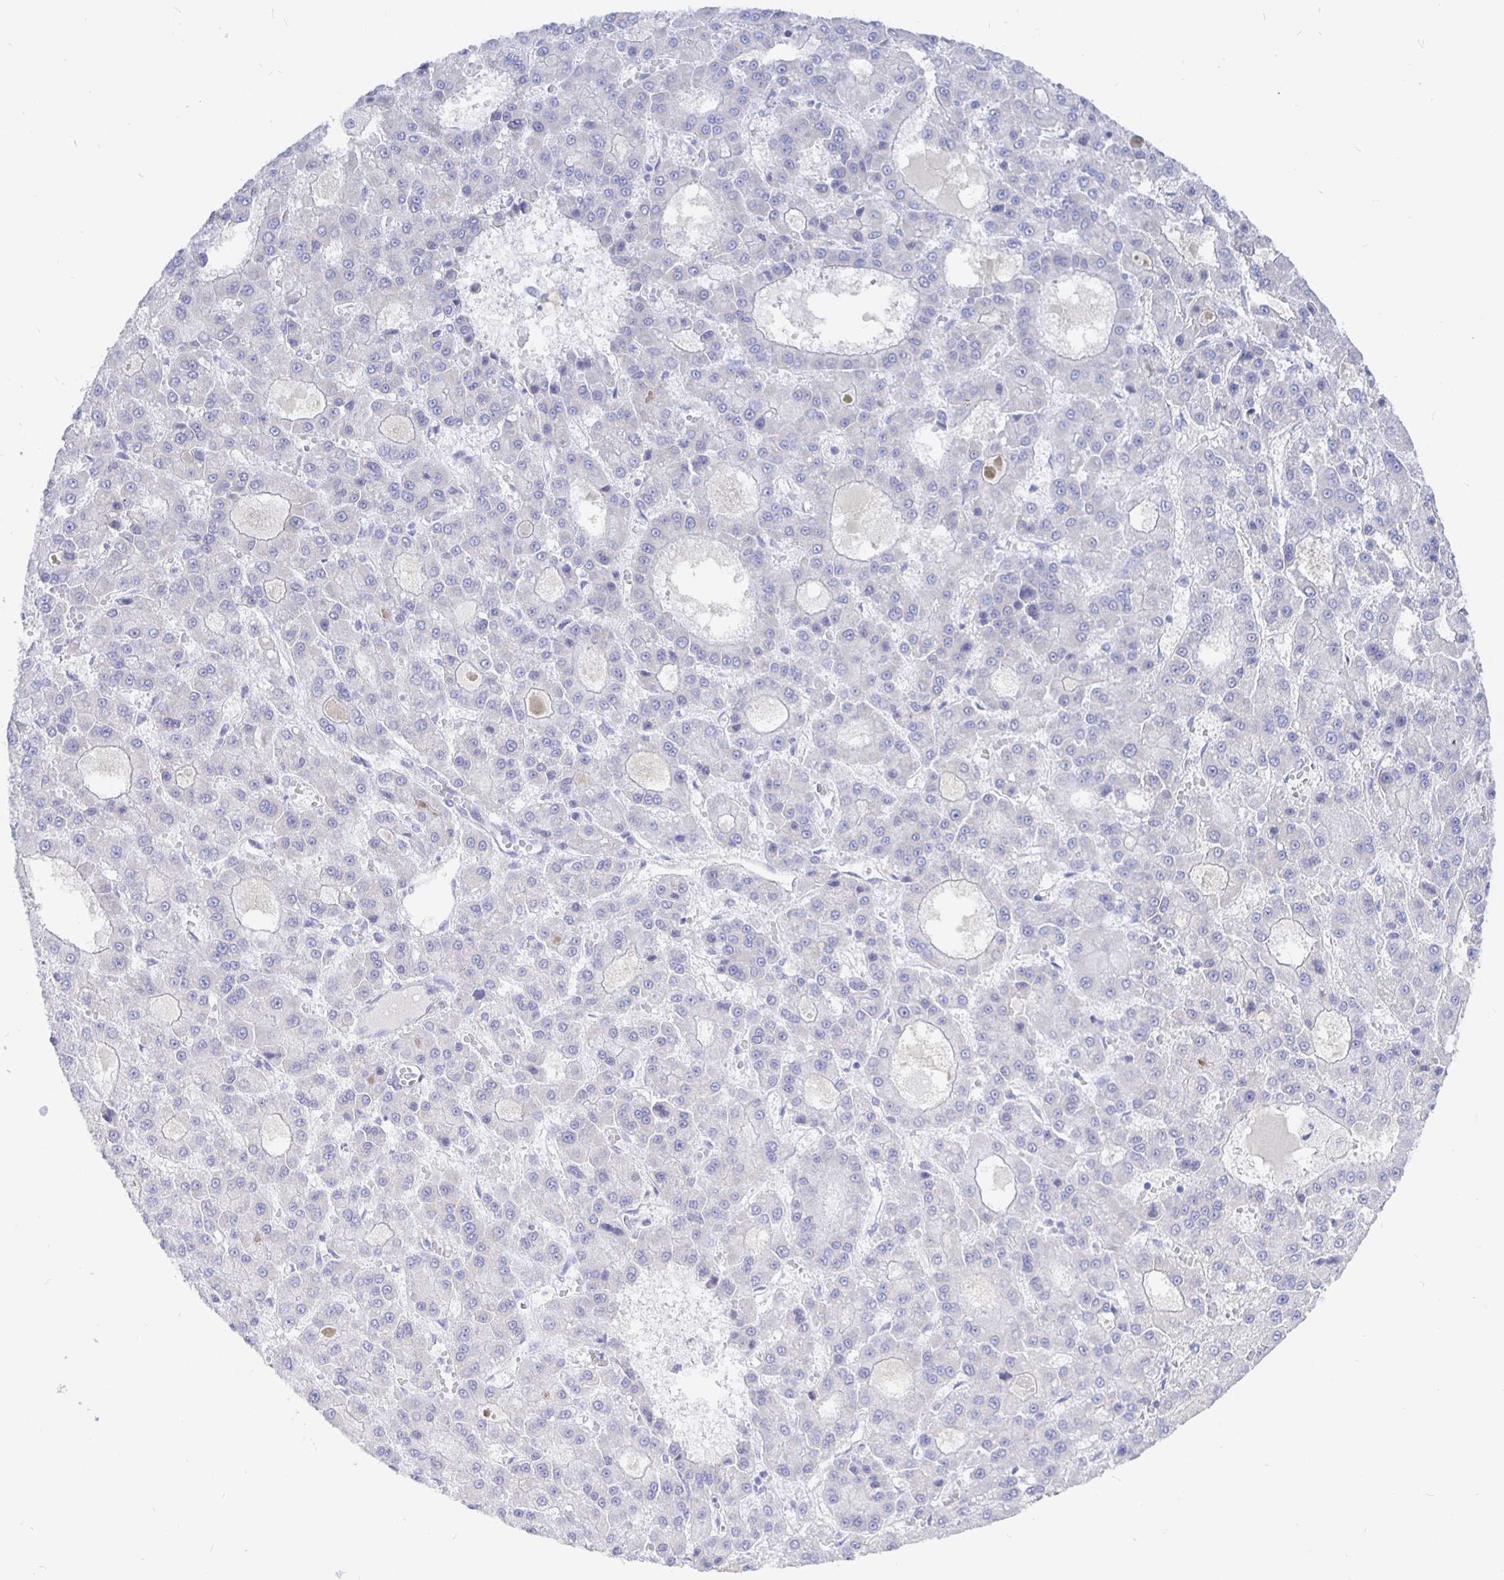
{"staining": {"intensity": "negative", "quantity": "none", "location": "none"}, "tissue": "liver cancer", "cell_type": "Tumor cells", "image_type": "cancer", "snomed": [{"axis": "morphology", "description": "Carcinoma, Hepatocellular, NOS"}, {"axis": "topography", "description": "Liver"}], "caption": "Immunohistochemistry of human liver cancer (hepatocellular carcinoma) exhibits no positivity in tumor cells.", "gene": "COX16", "patient": {"sex": "male", "age": 70}}